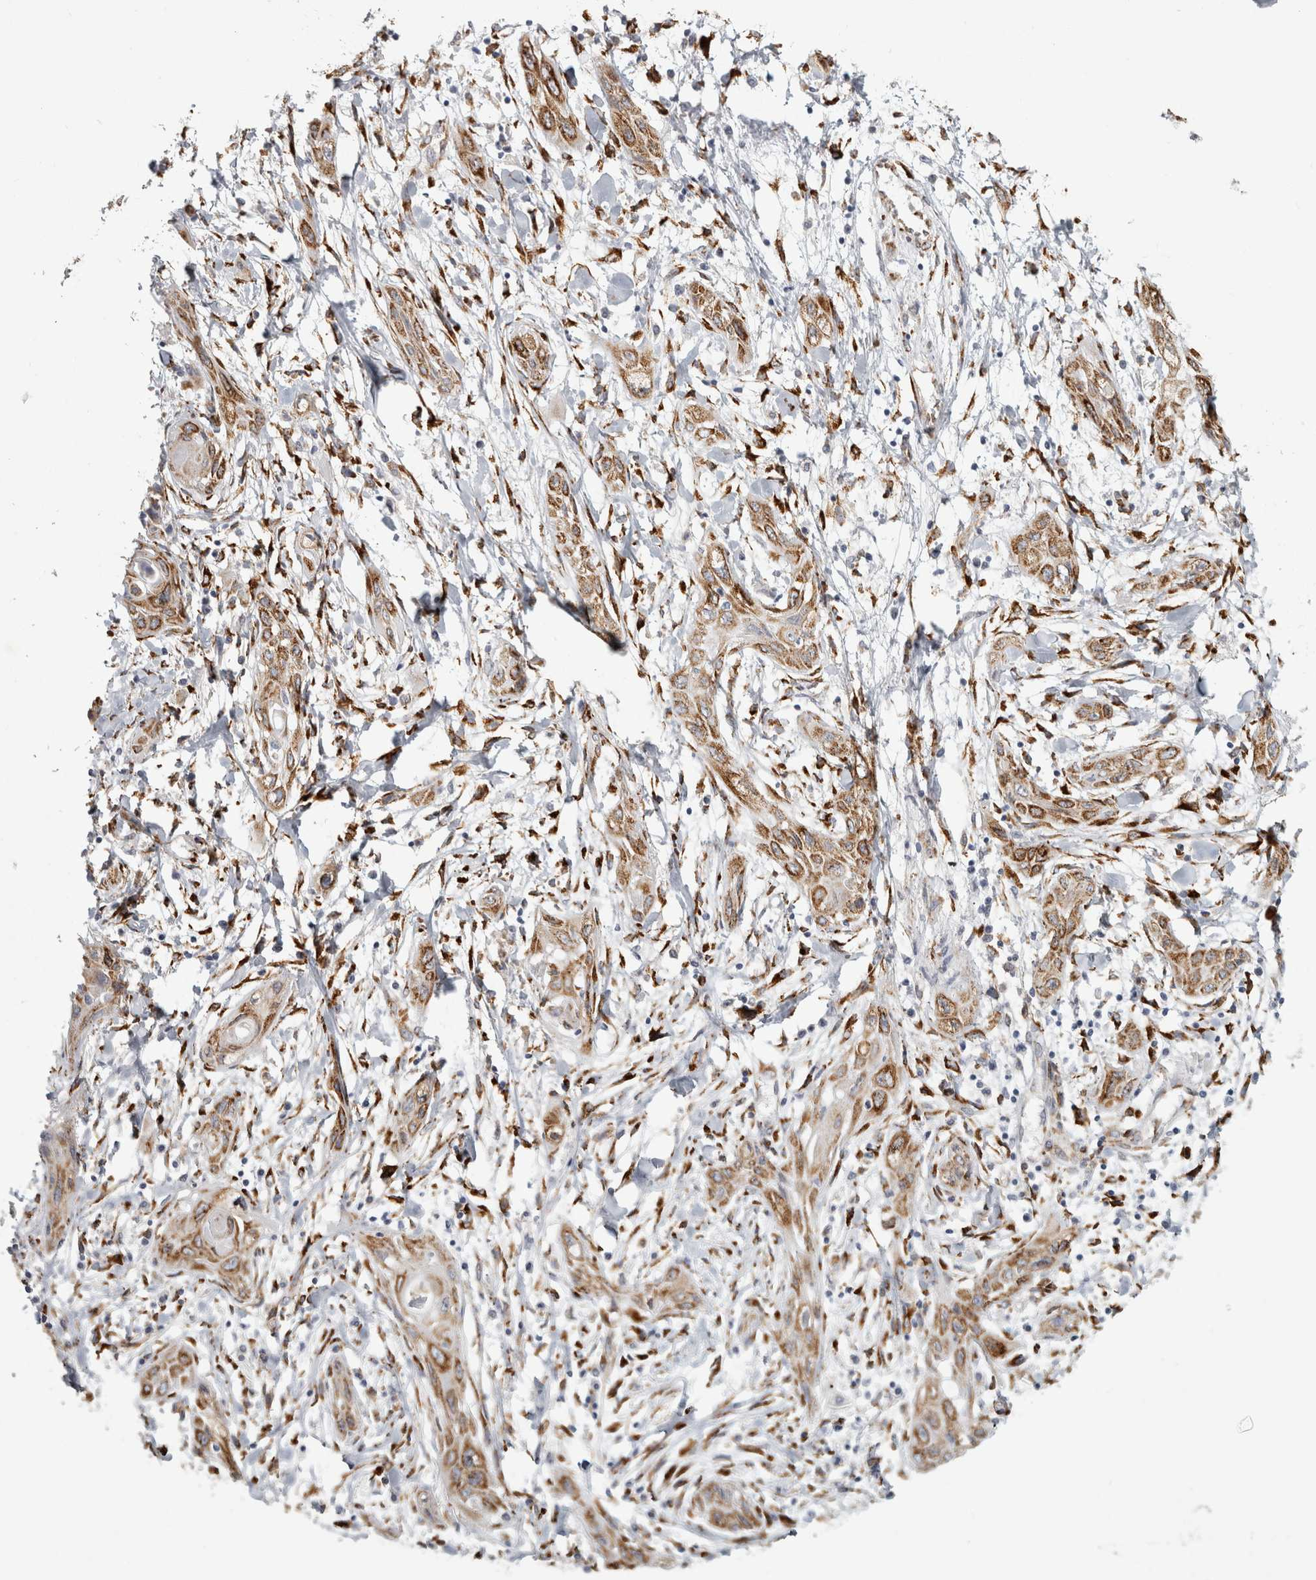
{"staining": {"intensity": "moderate", "quantity": ">75%", "location": "cytoplasmic/membranous"}, "tissue": "lung cancer", "cell_type": "Tumor cells", "image_type": "cancer", "snomed": [{"axis": "morphology", "description": "Squamous cell carcinoma, NOS"}, {"axis": "topography", "description": "Lung"}], "caption": "Protein staining of lung cancer tissue demonstrates moderate cytoplasmic/membranous positivity in approximately >75% of tumor cells. (Stains: DAB (3,3'-diaminobenzidine) in brown, nuclei in blue, Microscopy: brightfield microscopy at high magnification).", "gene": "OSTN", "patient": {"sex": "female", "age": 47}}